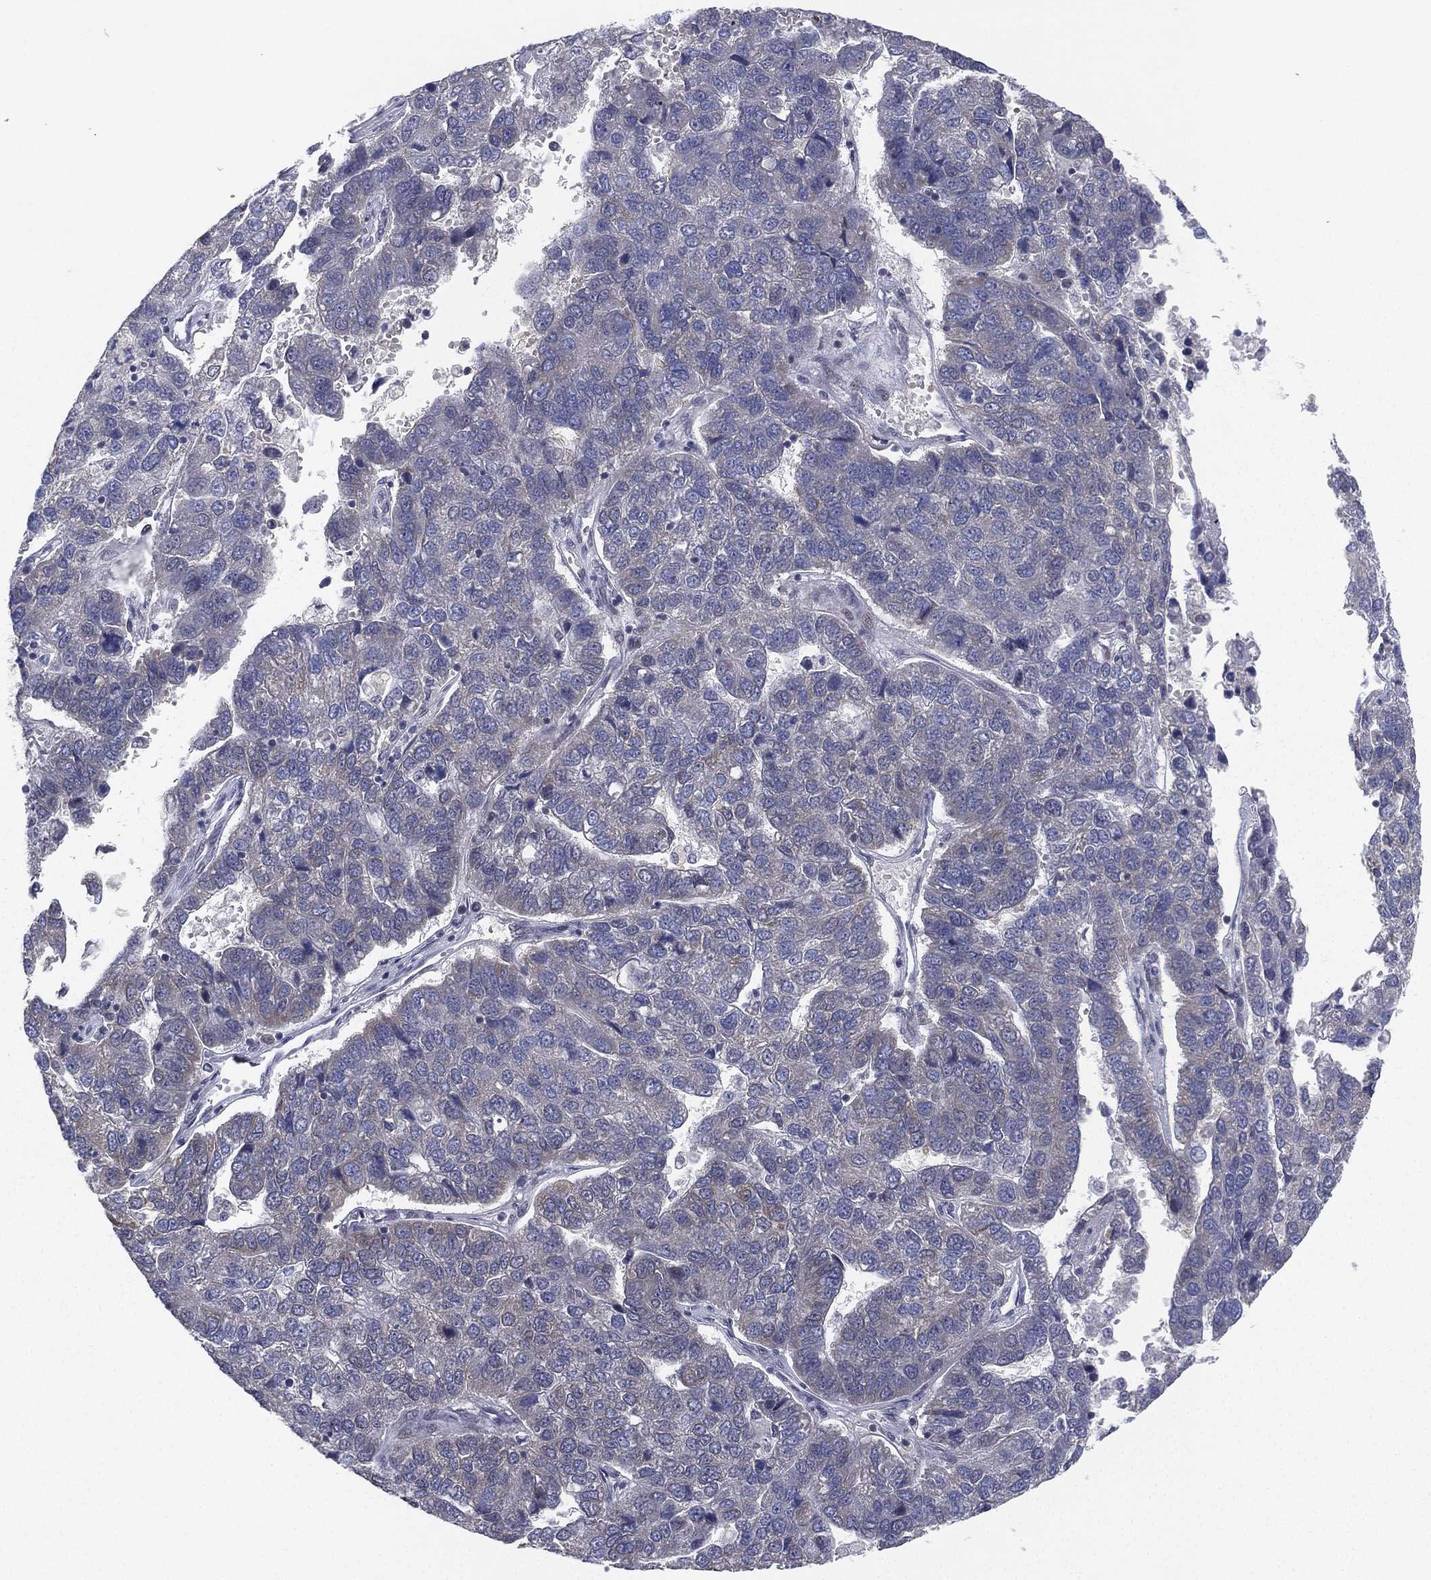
{"staining": {"intensity": "negative", "quantity": "none", "location": "none"}, "tissue": "pancreatic cancer", "cell_type": "Tumor cells", "image_type": "cancer", "snomed": [{"axis": "morphology", "description": "Adenocarcinoma, NOS"}, {"axis": "topography", "description": "Pancreas"}], "caption": "An IHC histopathology image of pancreatic adenocarcinoma is shown. There is no staining in tumor cells of pancreatic adenocarcinoma.", "gene": "MS4A8", "patient": {"sex": "female", "age": 61}}